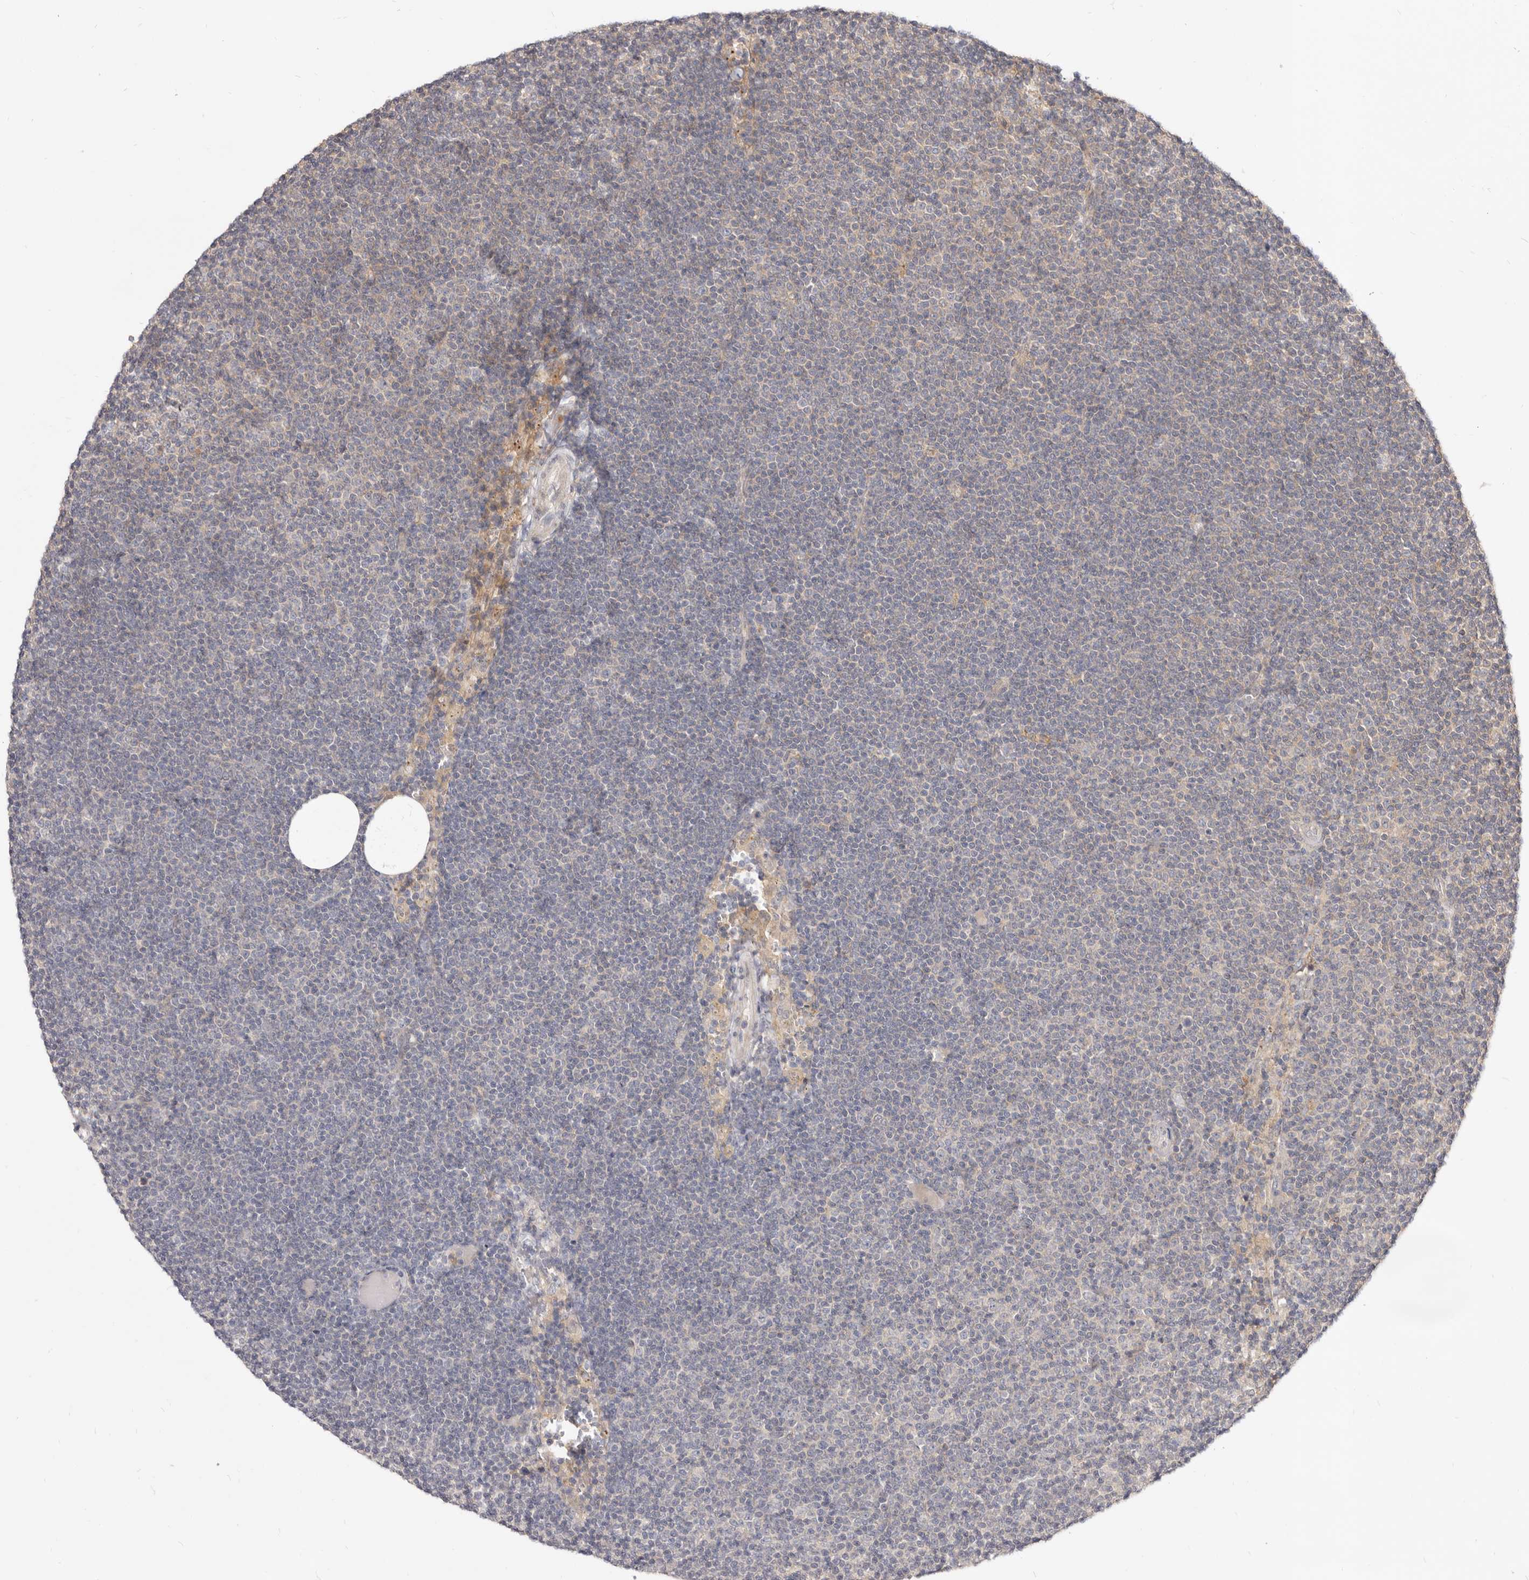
{"staining": {"intensity": "negative", "quantity": "none", "location": "none"}, "tissue": "lymphoma", "cell_type": "Tumor cells", "image_type": "cancer", "snomed": [{"axis": "morphology", "description": "Malignant lymphoma, non-Hodgkin's type, Low grade"}, {"axis": "topography", "description": "Lymph node"}], "caption": "Malignant lymphoma, non-Hodgkin's type (low-grade) stained for a protein using immunohistochemistry demonstrates no positivity tumor cells.", "gene": "TC2N", "patient": {"sex": "female", "age": 53}}